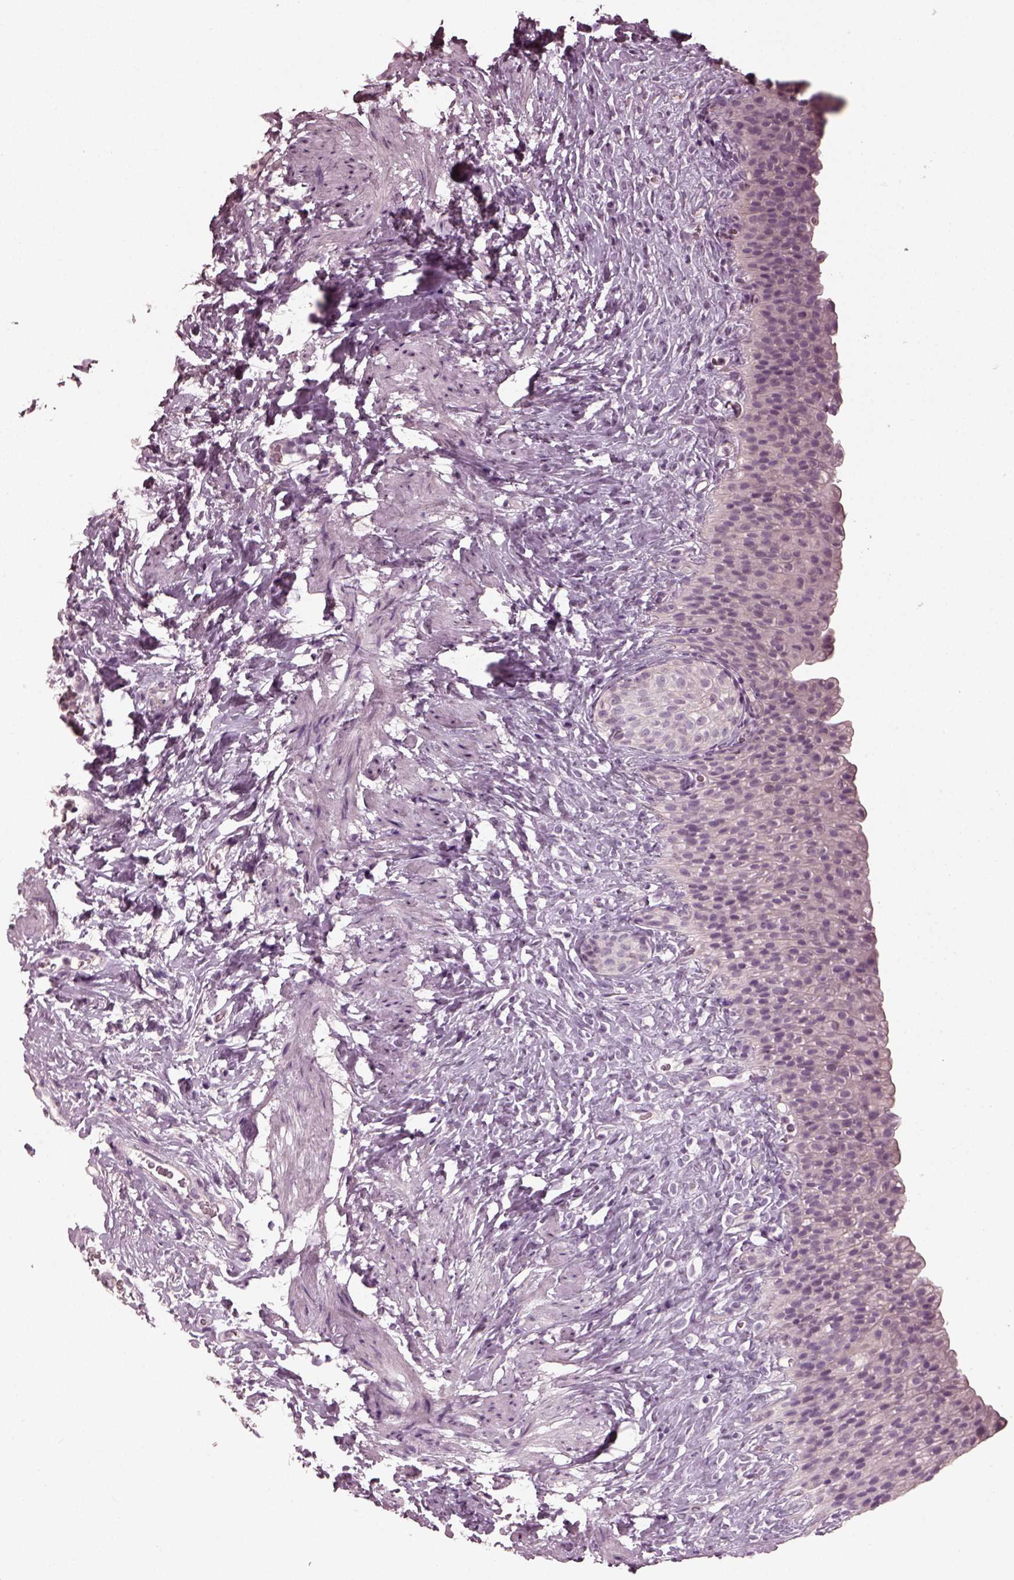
{"staining": {"intensity": "negative", "quantity": "none", "location": "none"}, "tissue": "urinary bladder", "cell_type": "Urothelial cells", "image_type": "normal", "snomed": [{"axis": "morphology", "description": "Normal tissue, NOS"}, {"axis": "topography", "description": "Urinary bladder"}], "caption": "IHC of normal human urinary bladder shows no positivity in urothelial cells.", "gene": "RCVRN", "patient": {"sex": "male", "age": 76}}